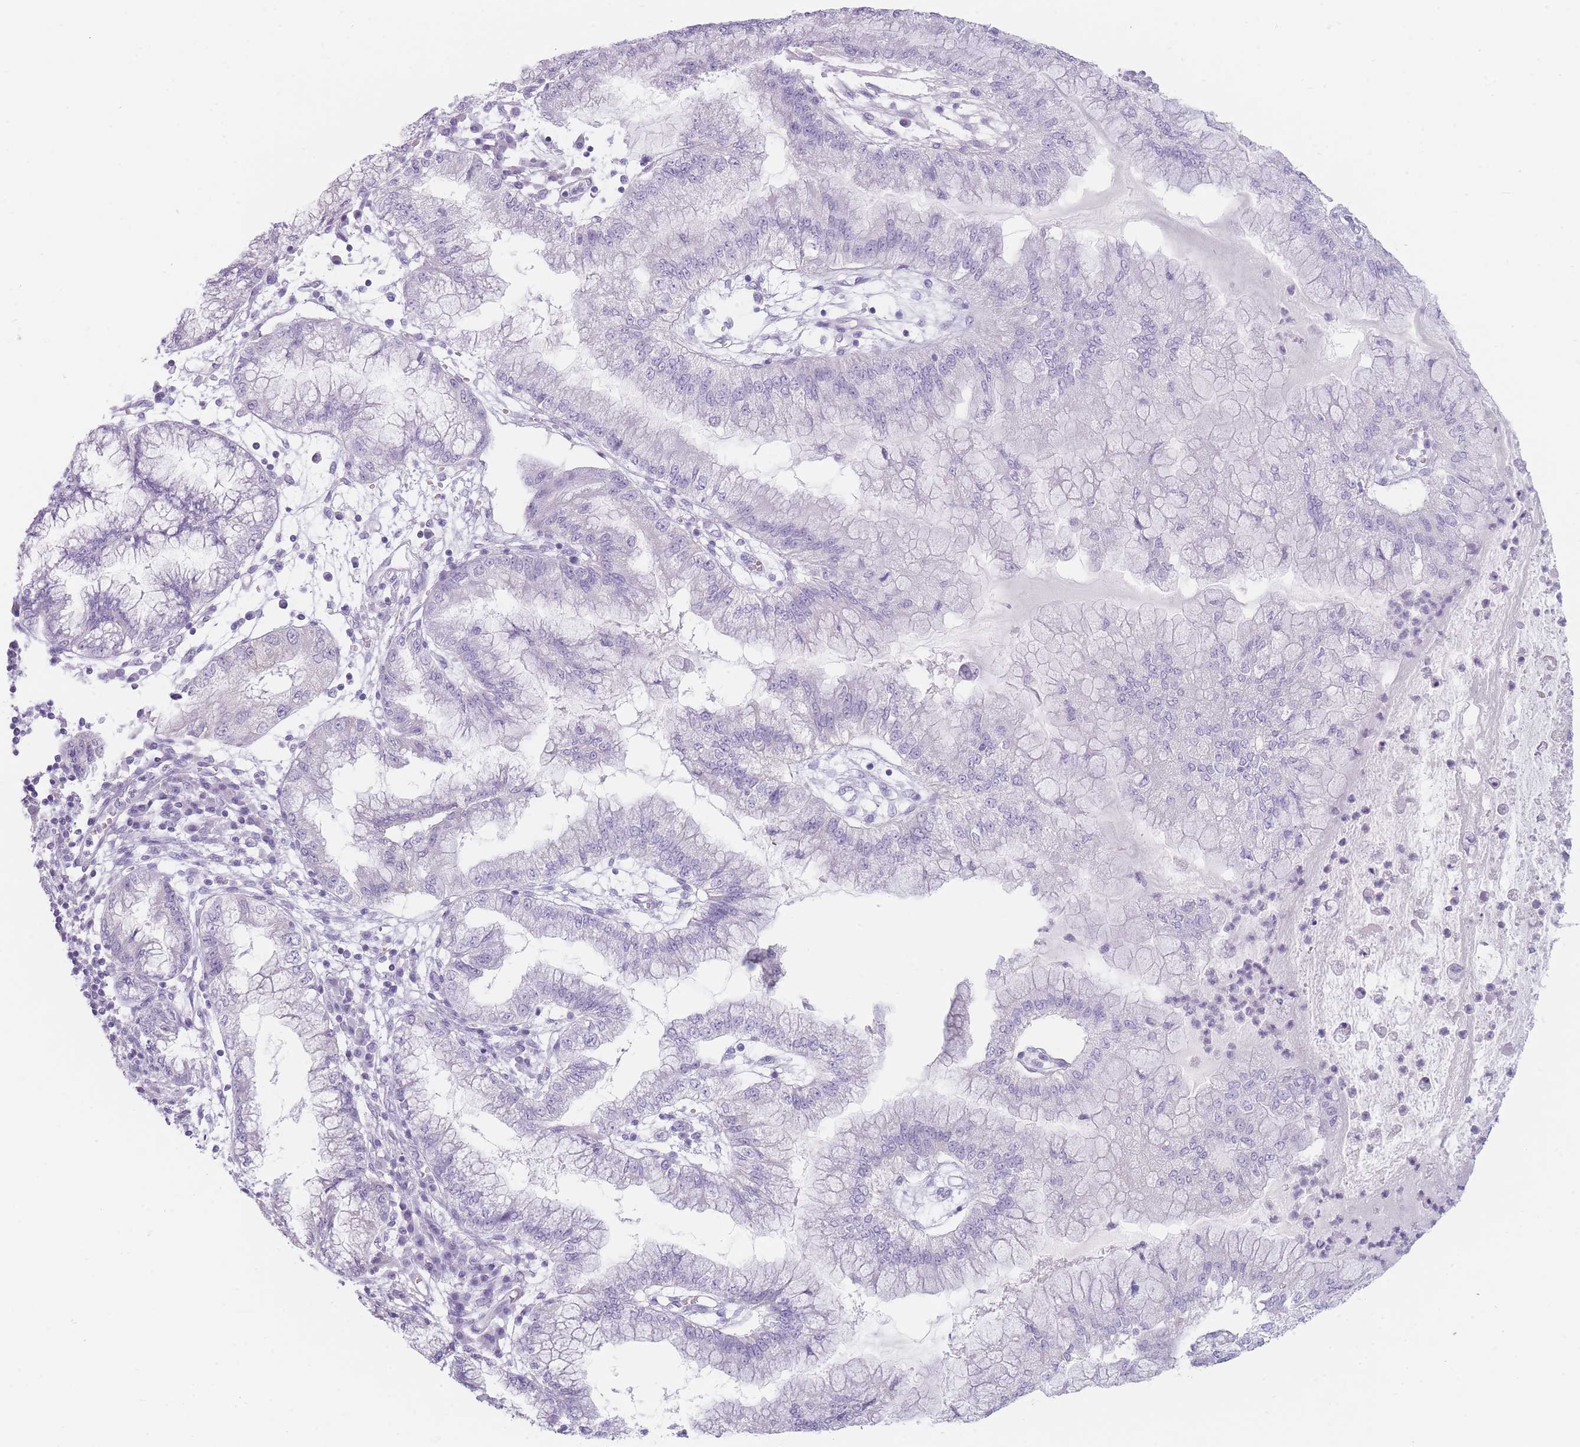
{"staining": {"intensity": "negative", "quantity": "none", "location": "none"}, "tissue": "pancreatic cancer", "cell_type": "Tumor cells", "image_type": "cancer", "snomed": [{"axis": "morphology", "description": "Adenocarcinoma, NOS"}, {"axis": "topography", "description": "Pancreas"}], "caption": "High magnification brightfield microscopy of adenocarcinoma (pancreatic) stained with DAB (3,3'-diaminobenzidine) (brown) and counterstained with hematoxylin (blue): tumor cells show no significant positivity.", "gene": "GPR12", "patient": {"sex": "male", "age": 73}}